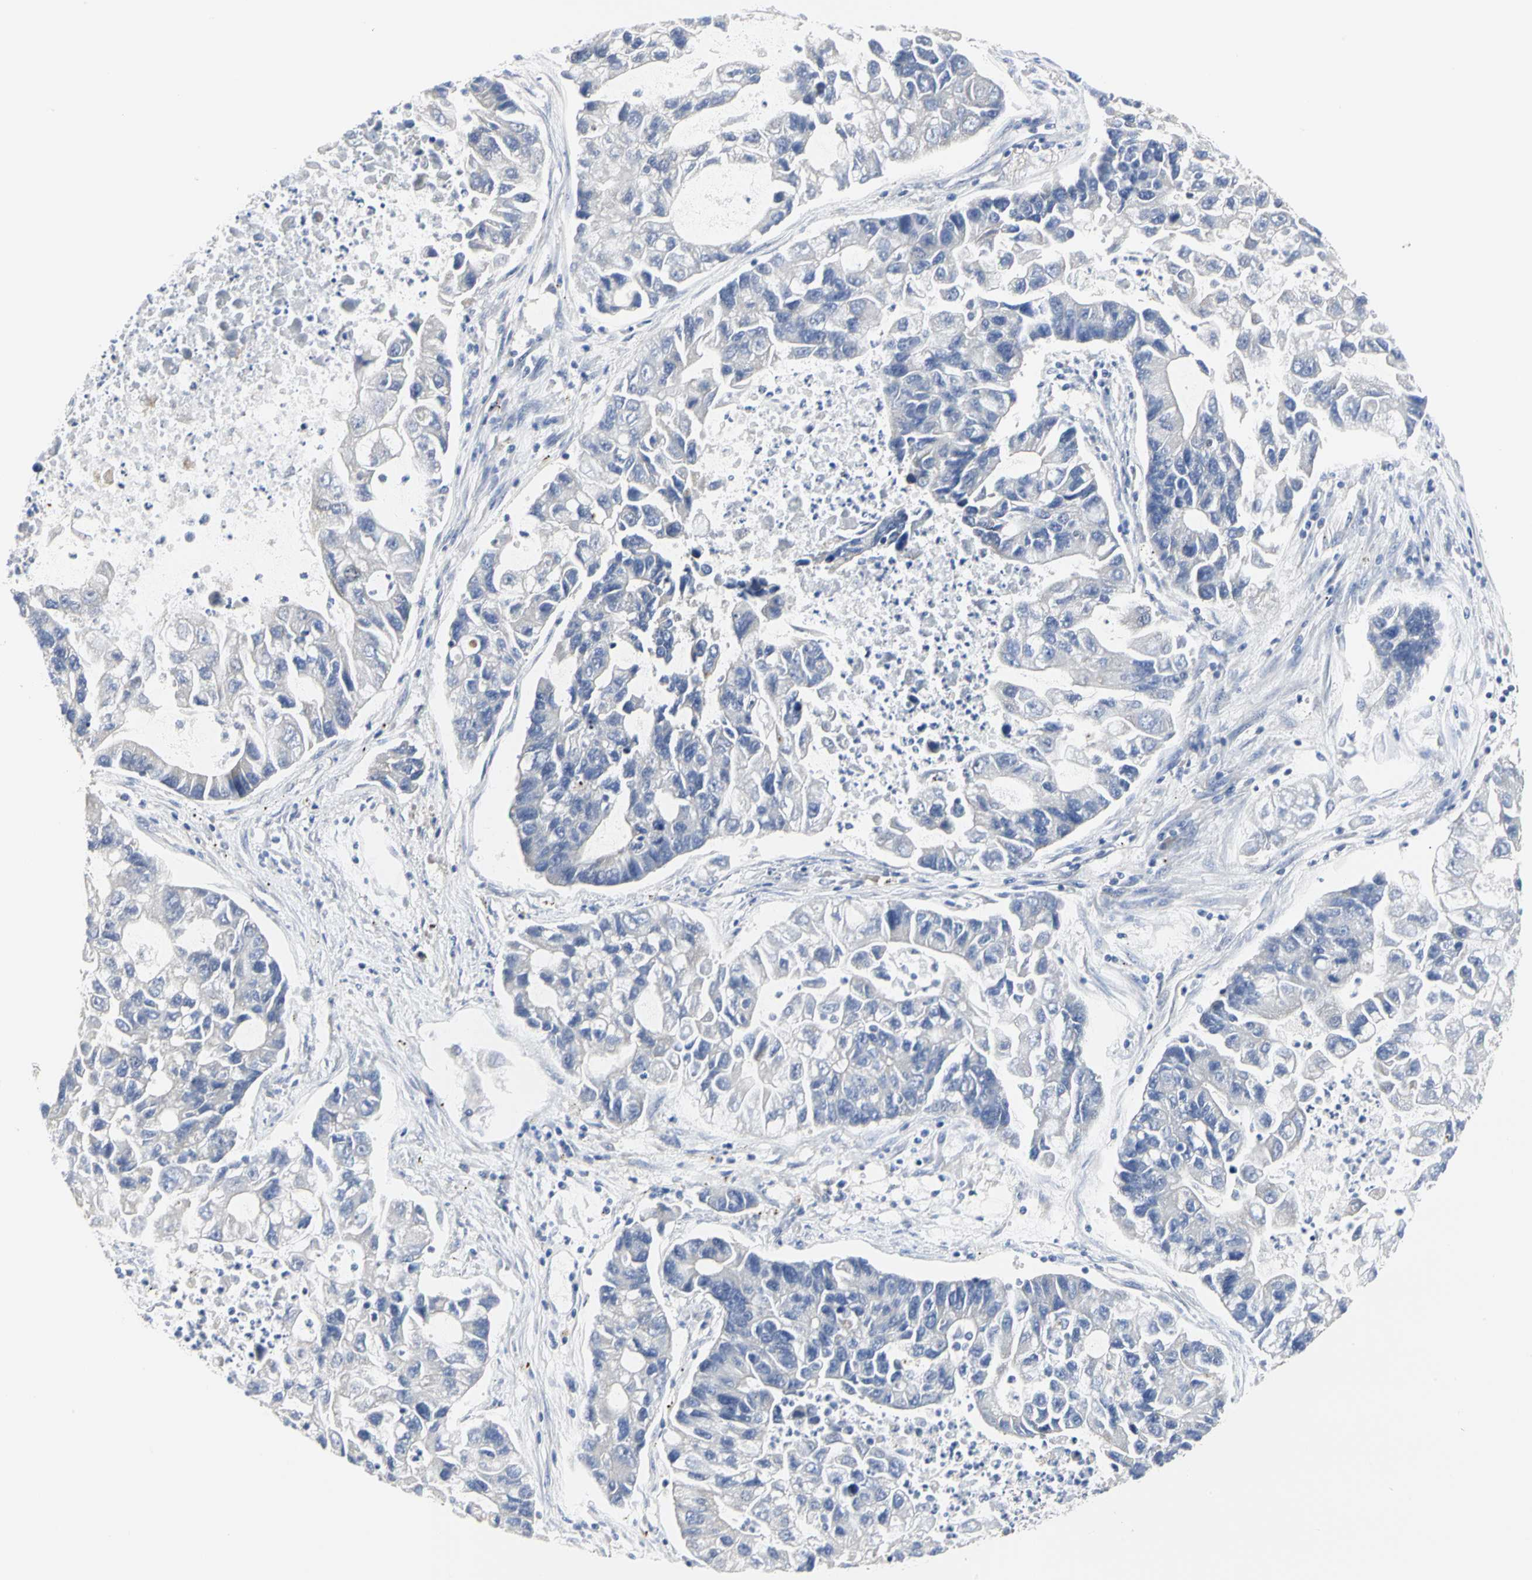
{"staining": {"intensity": "negative", "quantity": "none", "location": "none"}, "tissue": "lung cancer", "cell_type": "Tumor cells", "image_type": "cancer", "snomed": [{"axis": "morphology", "description": "Adenocarcinoma, NOS"}, {"axis": "topography", "description": "Lung"}], "caption": "Lung cancer (adenocarcinoma) was stained to show a protein in brown. There is no significant expression in tumor cells.", "gene": "PRMT3", "patient": {"sex": "female", "age": 51}}